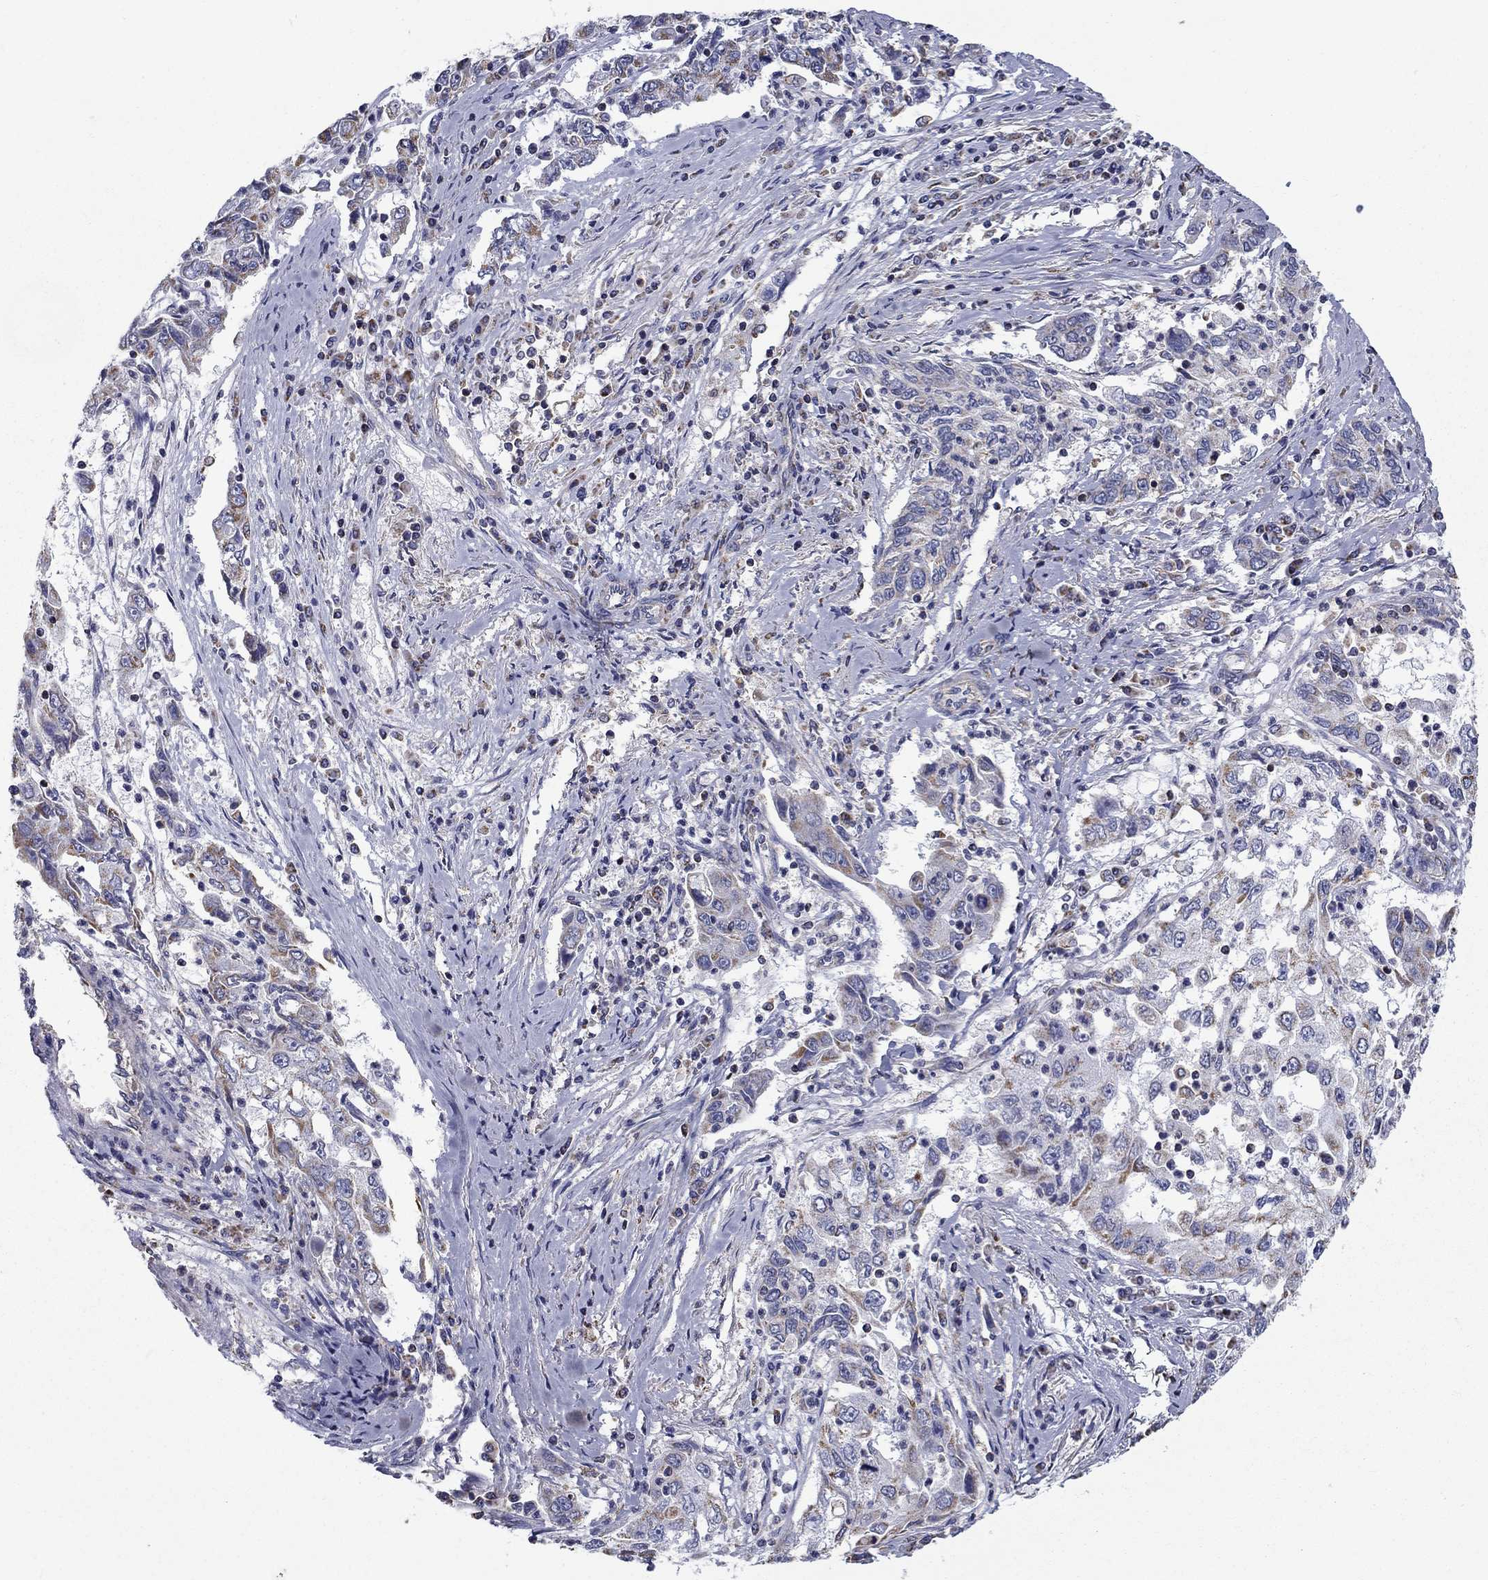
{"staining": {"intensity": "weak", "quantity": "<25%", "location": "cytoplasmic/membranous"}, "tissue": "cervical cancer", "cell_type": "Tumor cells", "image_type": "cancer", "snomed": [{"axis": "morphology", "description": "Squamous cell carcinoma, NOS"}, {"axis": "topography", "description": "Cervix"}], "caption": "DAB immunohistochemical staining of human squamous cell carcinoma (cervical) exhibits no significant staining in tumor cells.", "gene": "NME5", "patient": {"sex": "female", "age": 36}}